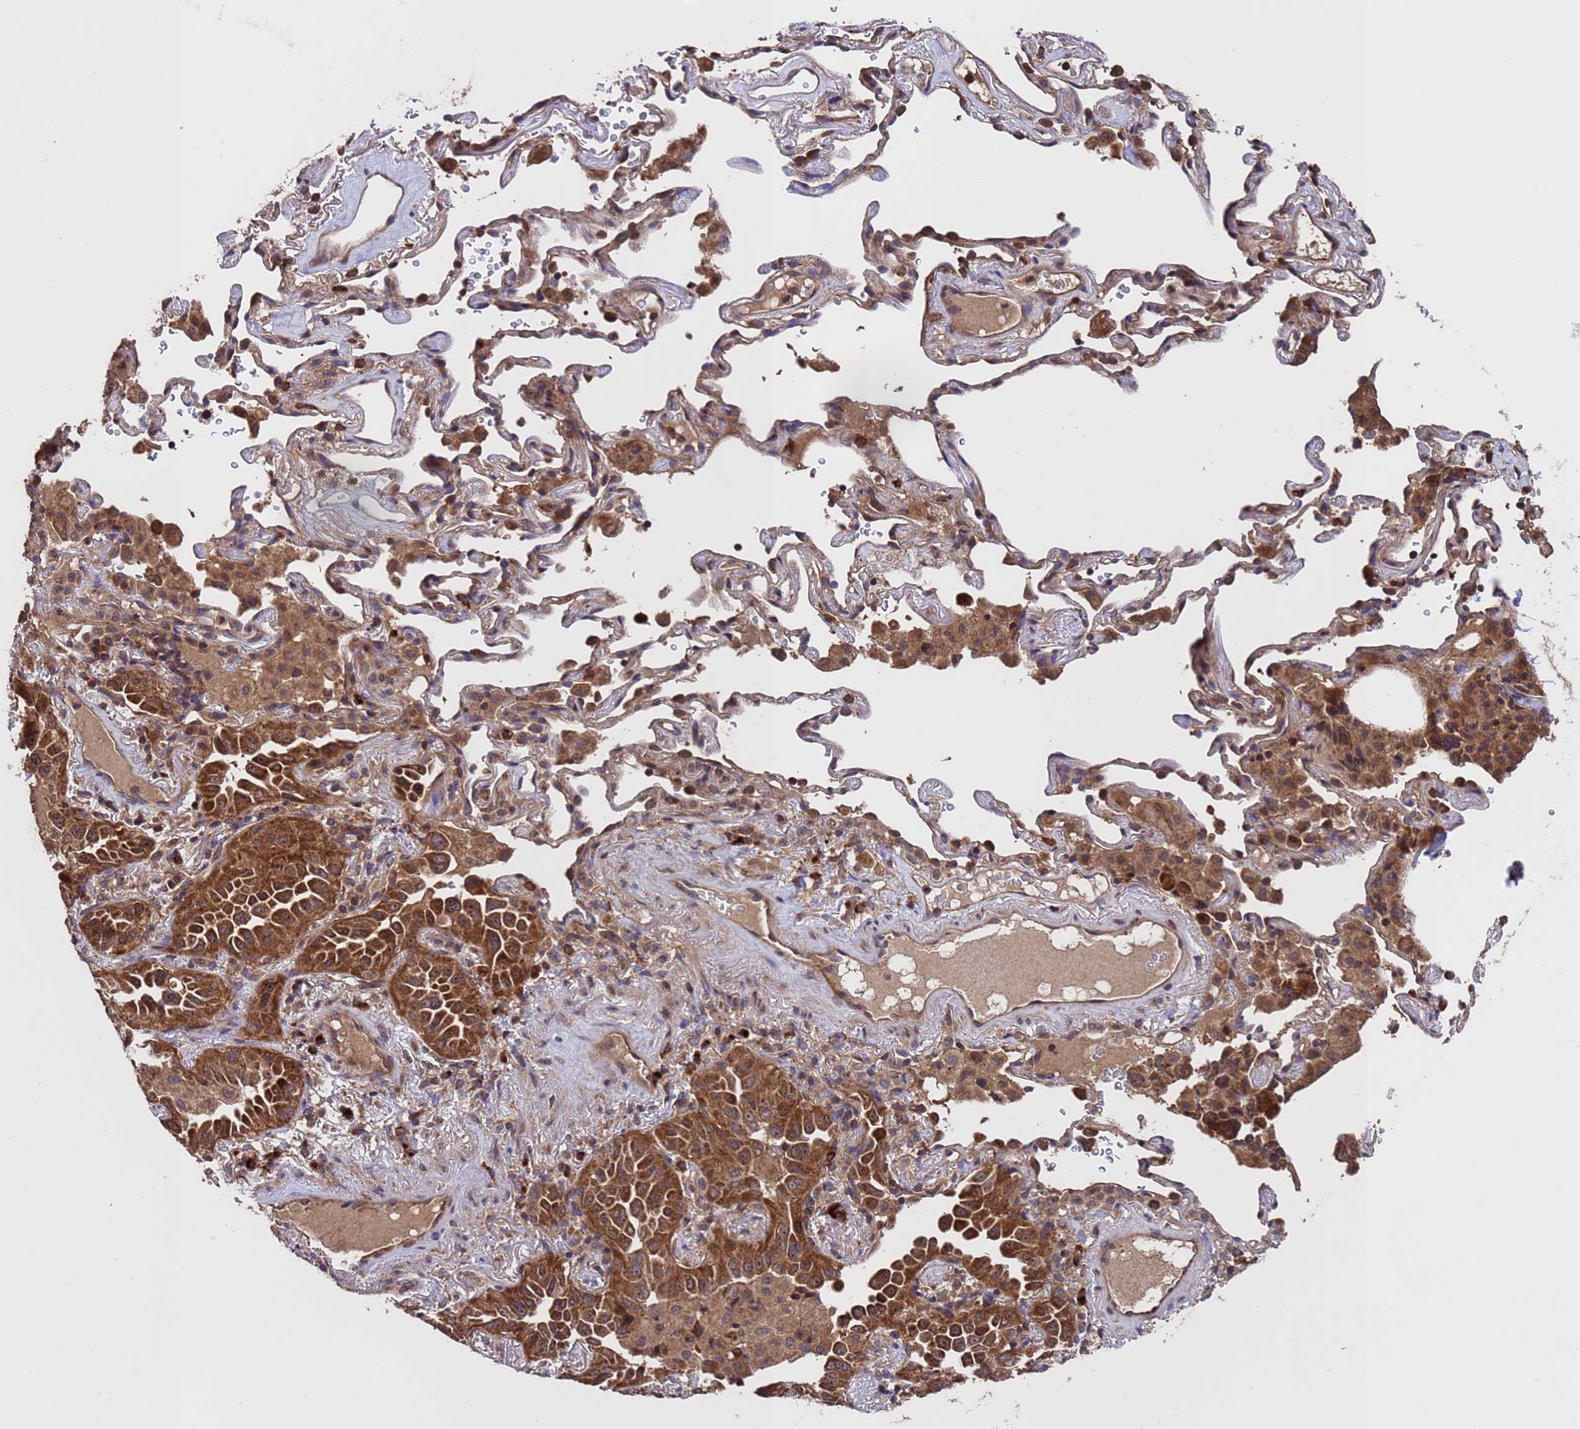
{"staining": {"intensity": "strong", "quantity": ">75%", "location": "cytoplasmic/membranous"}, "tissue": "lung cancer", "cell_type": "Tumor cells", "image_type": "cancer", "snomed": [{"axis": "morphology", "description": "Adenocarcinoma, NOS"}, {"axis": "topography", "description": "Lung"}], "caption": "An image of human lung cancer stained for a protein demonstrates strong cytoplasmic/membranous brown staining in tumor cells. Using DAB (3,3'-diaminobenzidine) (brown) and hematoxylin (blue) stains, captured at high magnification using brightfield microscopy.", "gene": "TSR3", "patient": {"sex": "female", "age": 69}}